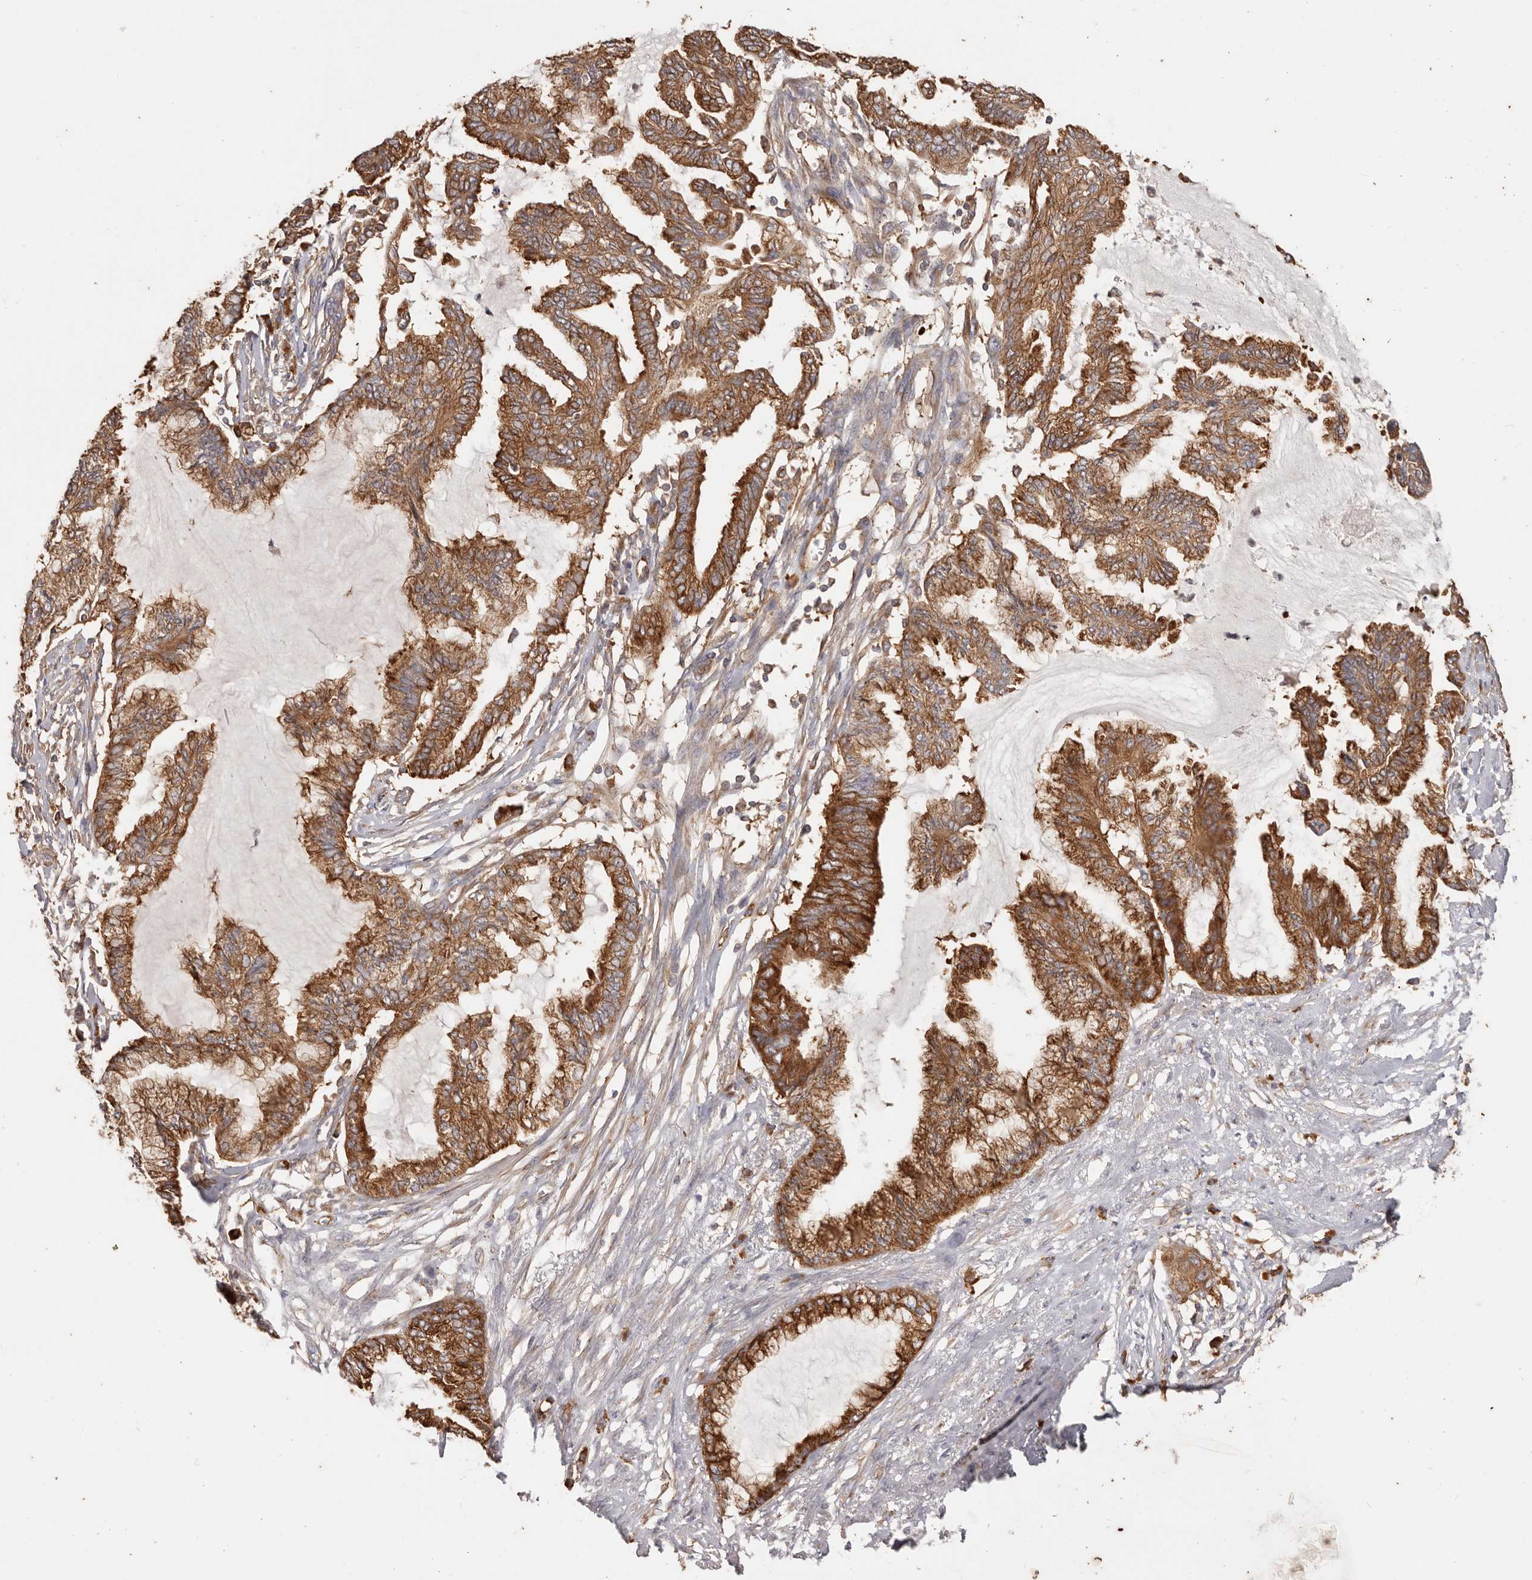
{"staining": {"intensity": "strong", "quantity": ">75%", "location": "cytoplasmic/membranous"}, "tissue": "endometrial cancer", "cell_type": "Tumor cells", "image_type": "cancer", "snomed": [{"axis": "morphology", "description": "Adenocarcinoma, NOS"}, {"axis": "topography", "description": "Endometrium"}], "caption": "This histopathology image displays IHC staining of endometrial adenocarcinoma, with high strong cytoplasmic/membranous staining in about >75% of tumor cells.", "gene": "EPRS1", "patient": {"sex": "female", "age": 86}}